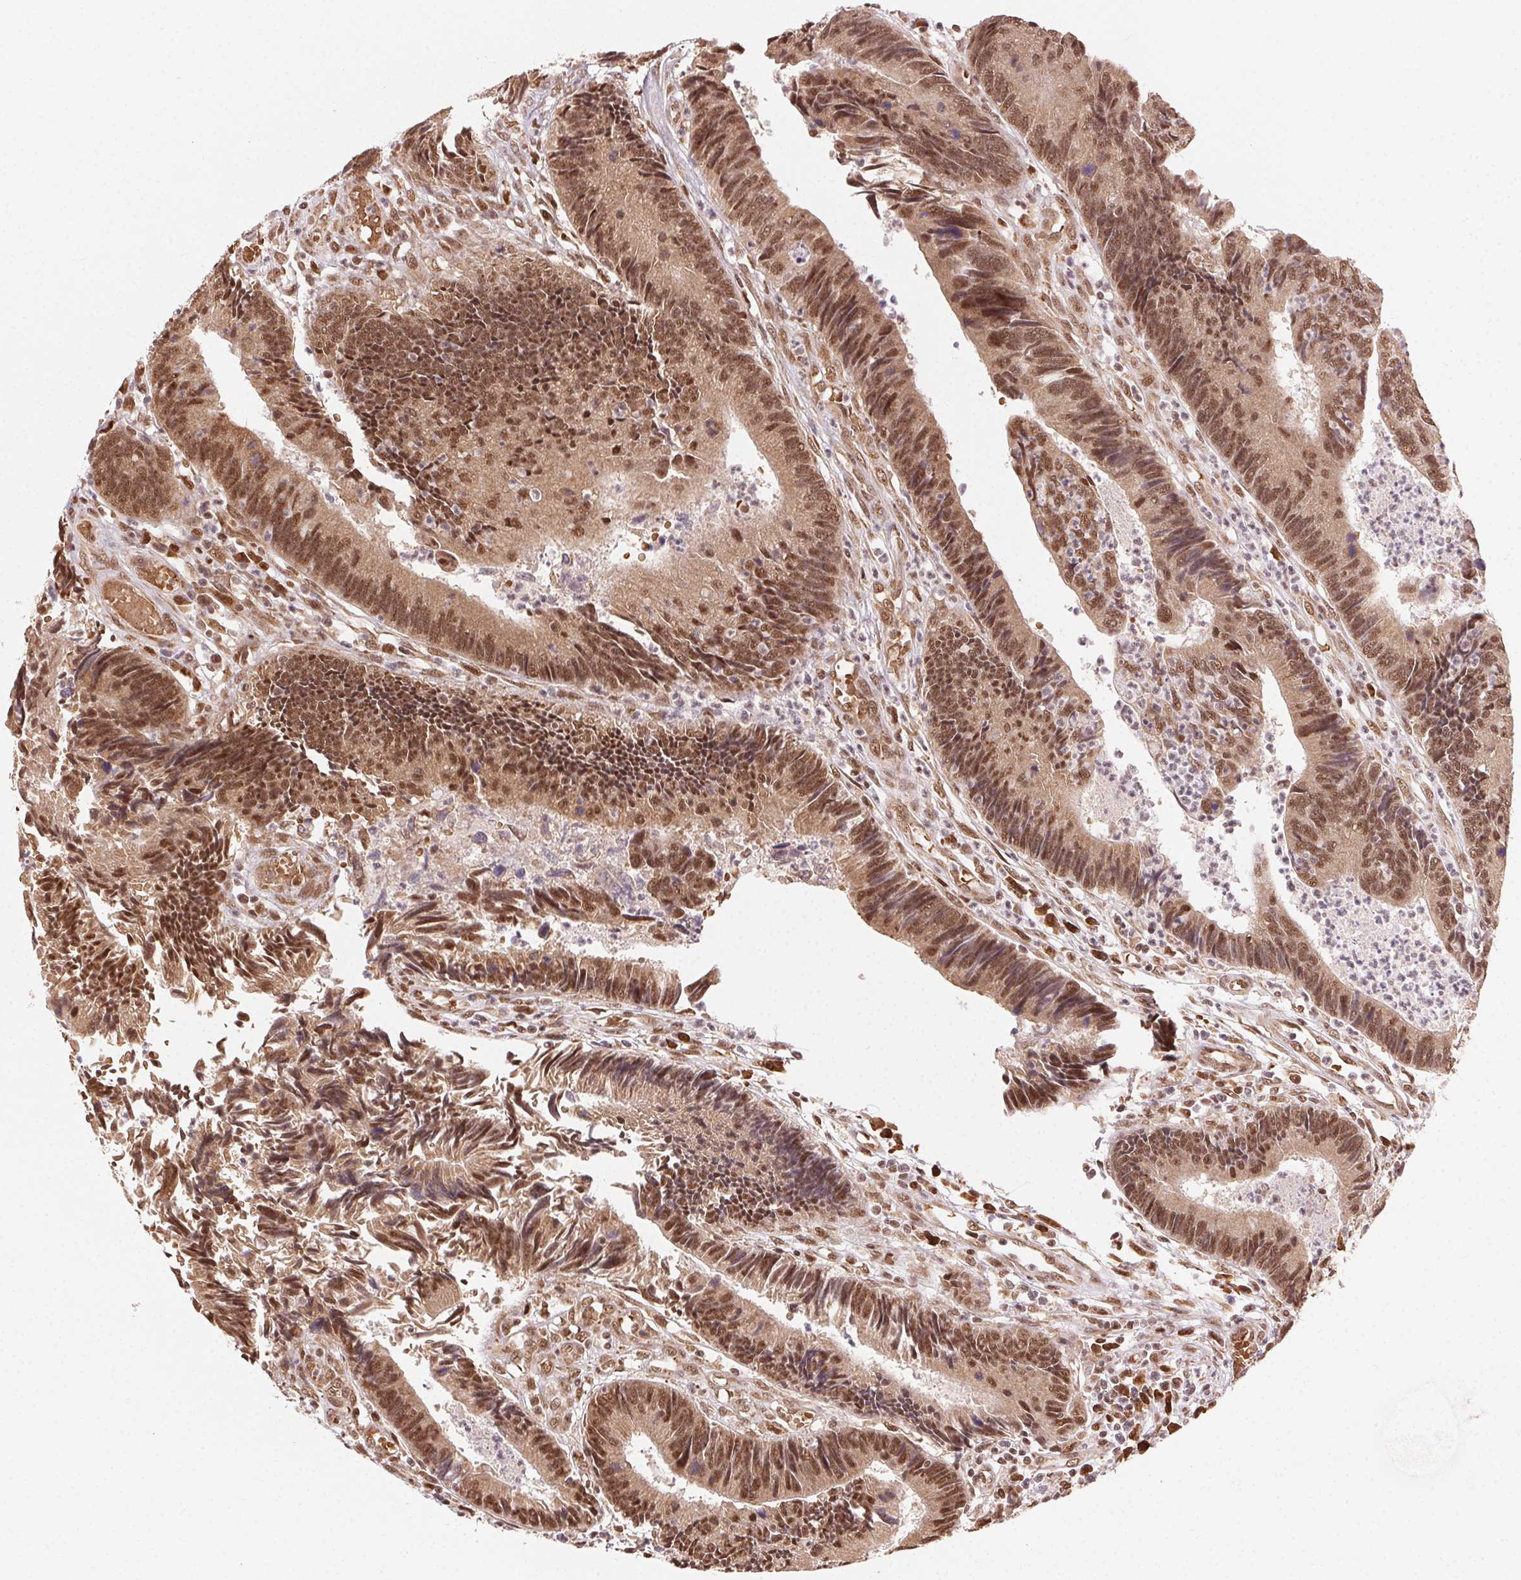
{"staining": {"intensity": "moderate", "quantity": ">75%", "location": "nuclear"}, "tissue": "colorectal cancer", "cell_type": "Tumor cells", "image_type": "cancer", "snomed": [{"axis": "morphology", "description": "Adenocarcinoma, NOS"}, {"axis": "topography", "description": "Colon"}], "caption": "Tumor cells display medium levels of moderate nuclear expression in about >75% of cells in human colorectal adenocarcinoma.", "gene": "TREML4", "patient": {"sex": "female", "age": 67}}